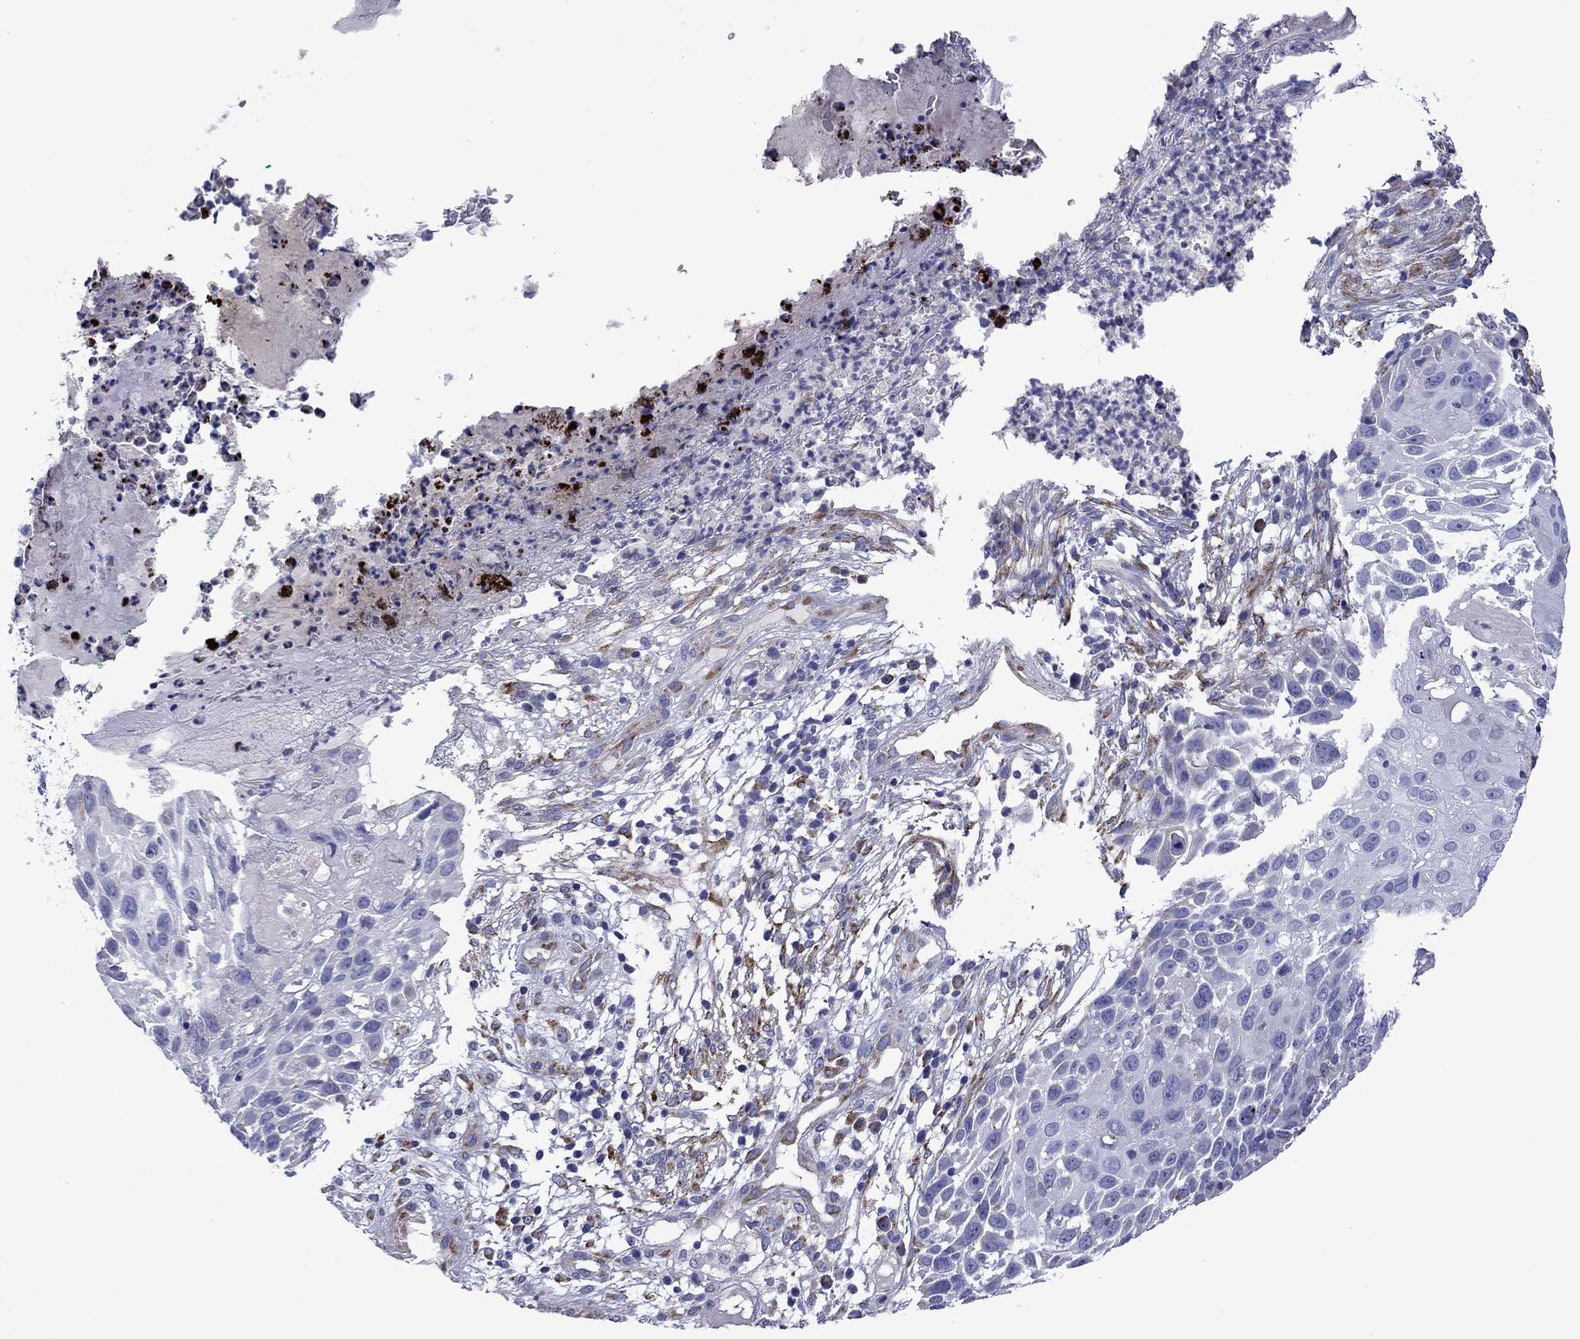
{"staining": {"intensity": "negative", "quantity": "none", "location": "none"}, "tissue": "skin cancer", "cell_type": "Tumor cells", "image_type": "cancer", "snomed": [{"axis": "morphology", "description": "Squamous cell carcinoma, NOS"}, {"axis": "topography", "description": "Skin"}], "caption": "A photomicrograph of skin squamous cell carcinoma stained for a protein demonstrates no brown staining in tumor cells.", "gene": "HSPG2", "patient": {"sex": "male", "age": 92}}